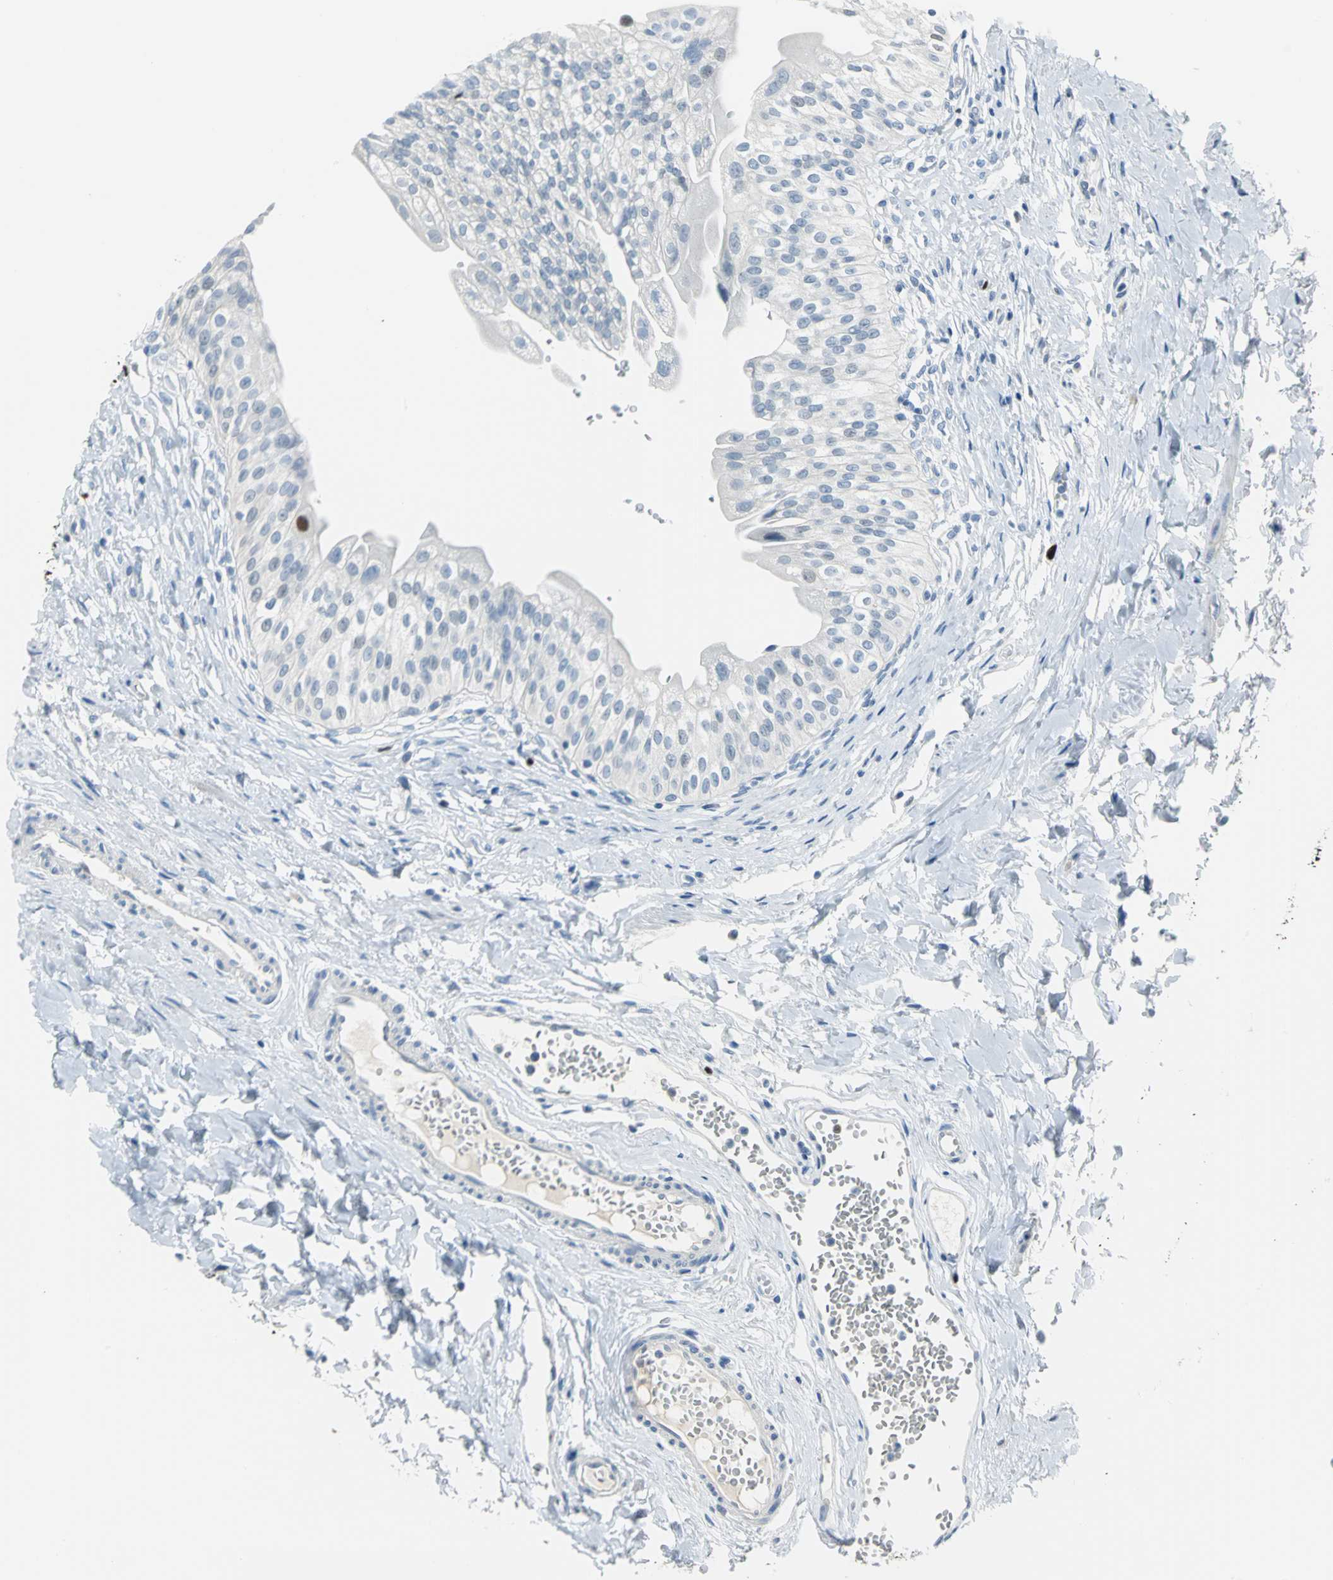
{"staining": {"intensity": "strong", "quantity": "<25%", "location": "nuclear"}, "tissue": "urinary bladder", "cell_type": "Urothelial cells", "image_type": "normal", "snomed": [{"axis": "morphology", "description": "Normal tissue, NOS"}, {"axis": "topography", "description": "Urinary bladder"}], "caption": "Strong nuclear protein expression is present in approximately <25% of urothelial cells in urinary bladder.", "gene": "MCM3", "patient": {"sex": "female", "age": 80}}